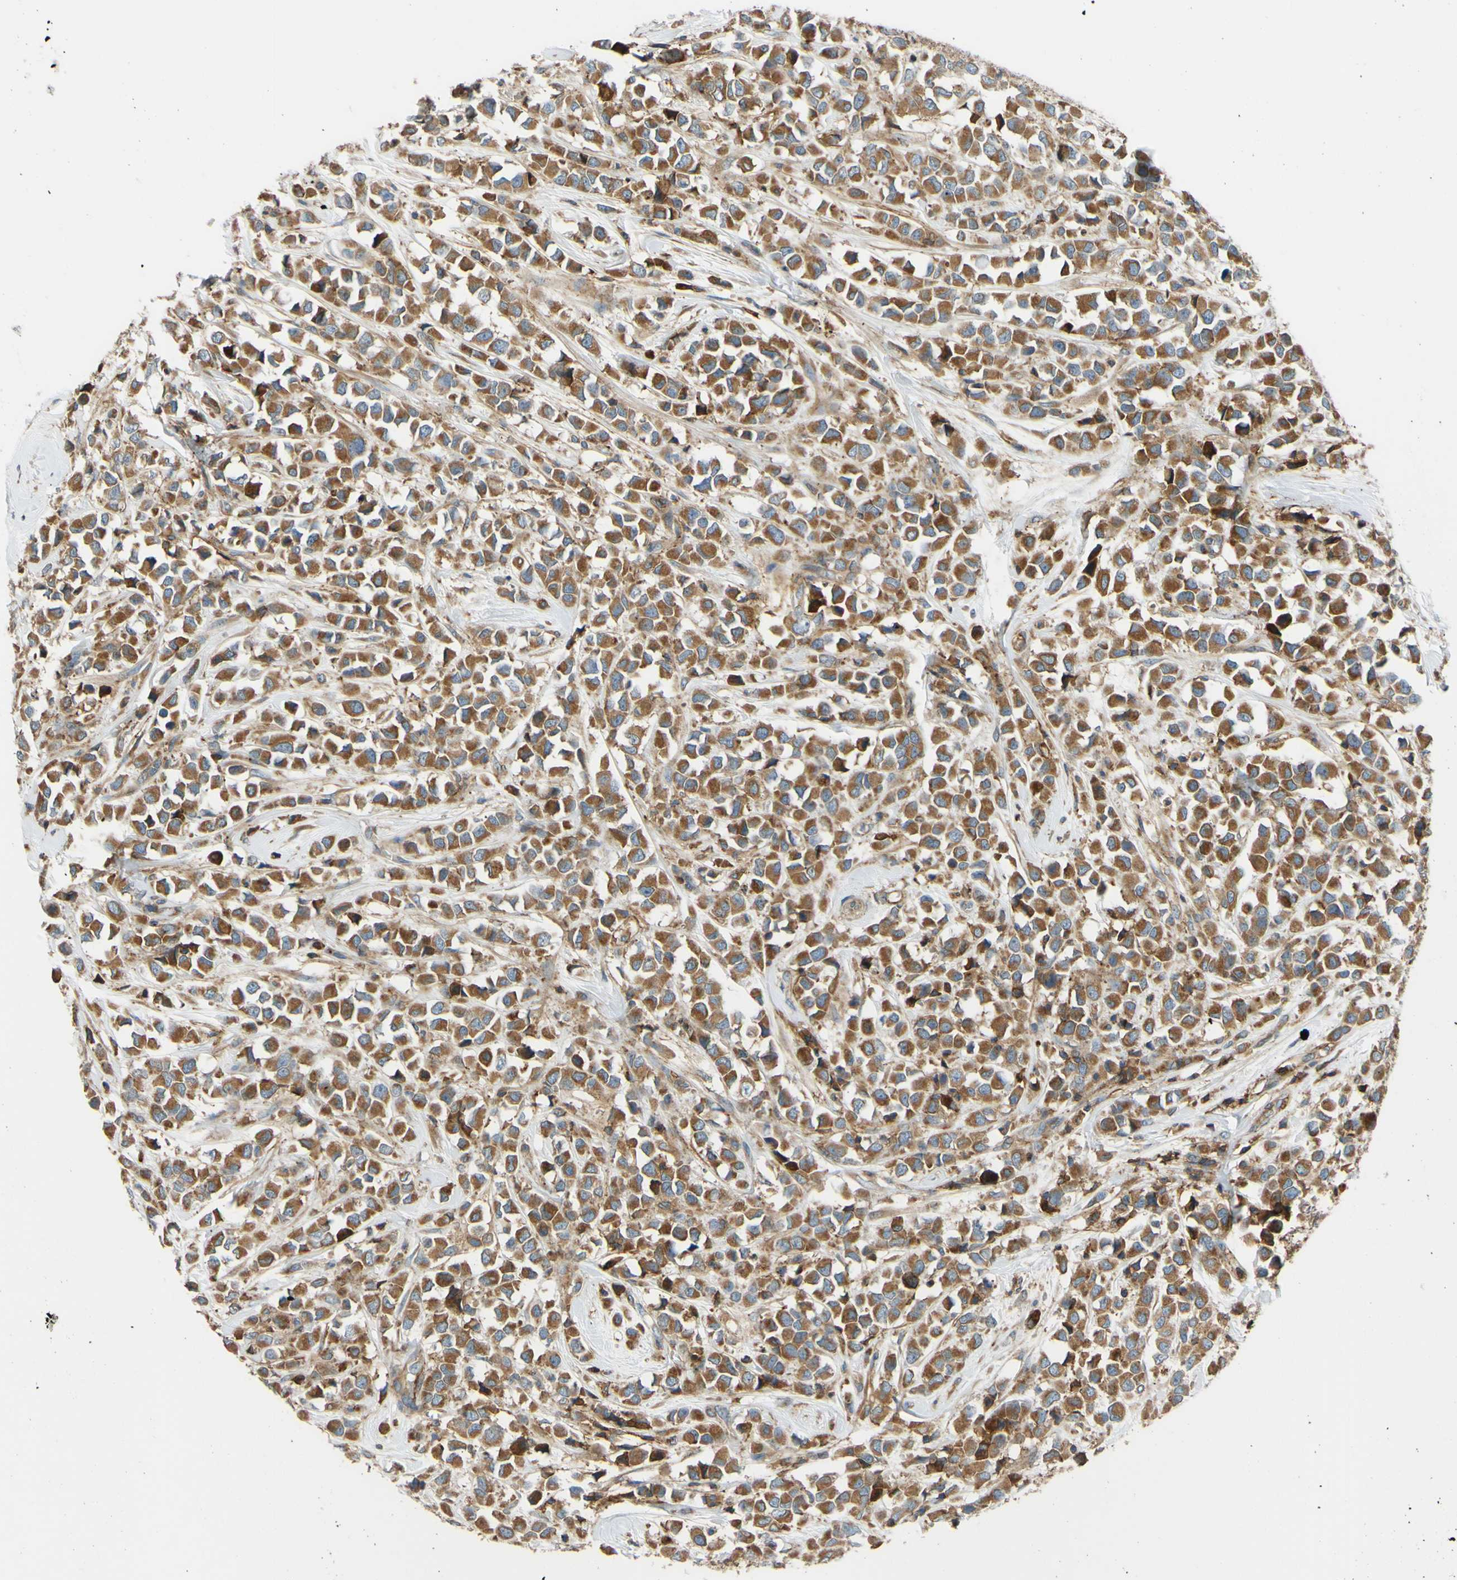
{"staining": {"intensity": "moderate", "quantity": ">75%", "location": "cytoplasmic/membranous"}, "tissue": "breast cancer", "cell_type": "Tumor cells", "image_type": "cancer", "snomed": [{"axis": "morphology", "description": "Duct carcinoma"}, {"axis": "topography", "description": "Breast"}], "caption": "An image showing moderate cytoplasmic/membranous staining in about >75% of tumor cells in breast cancer, as visualized by brown immunohistochemical staining.", "gene": "POR", "patient": {"sex": "female", "age": 61}}